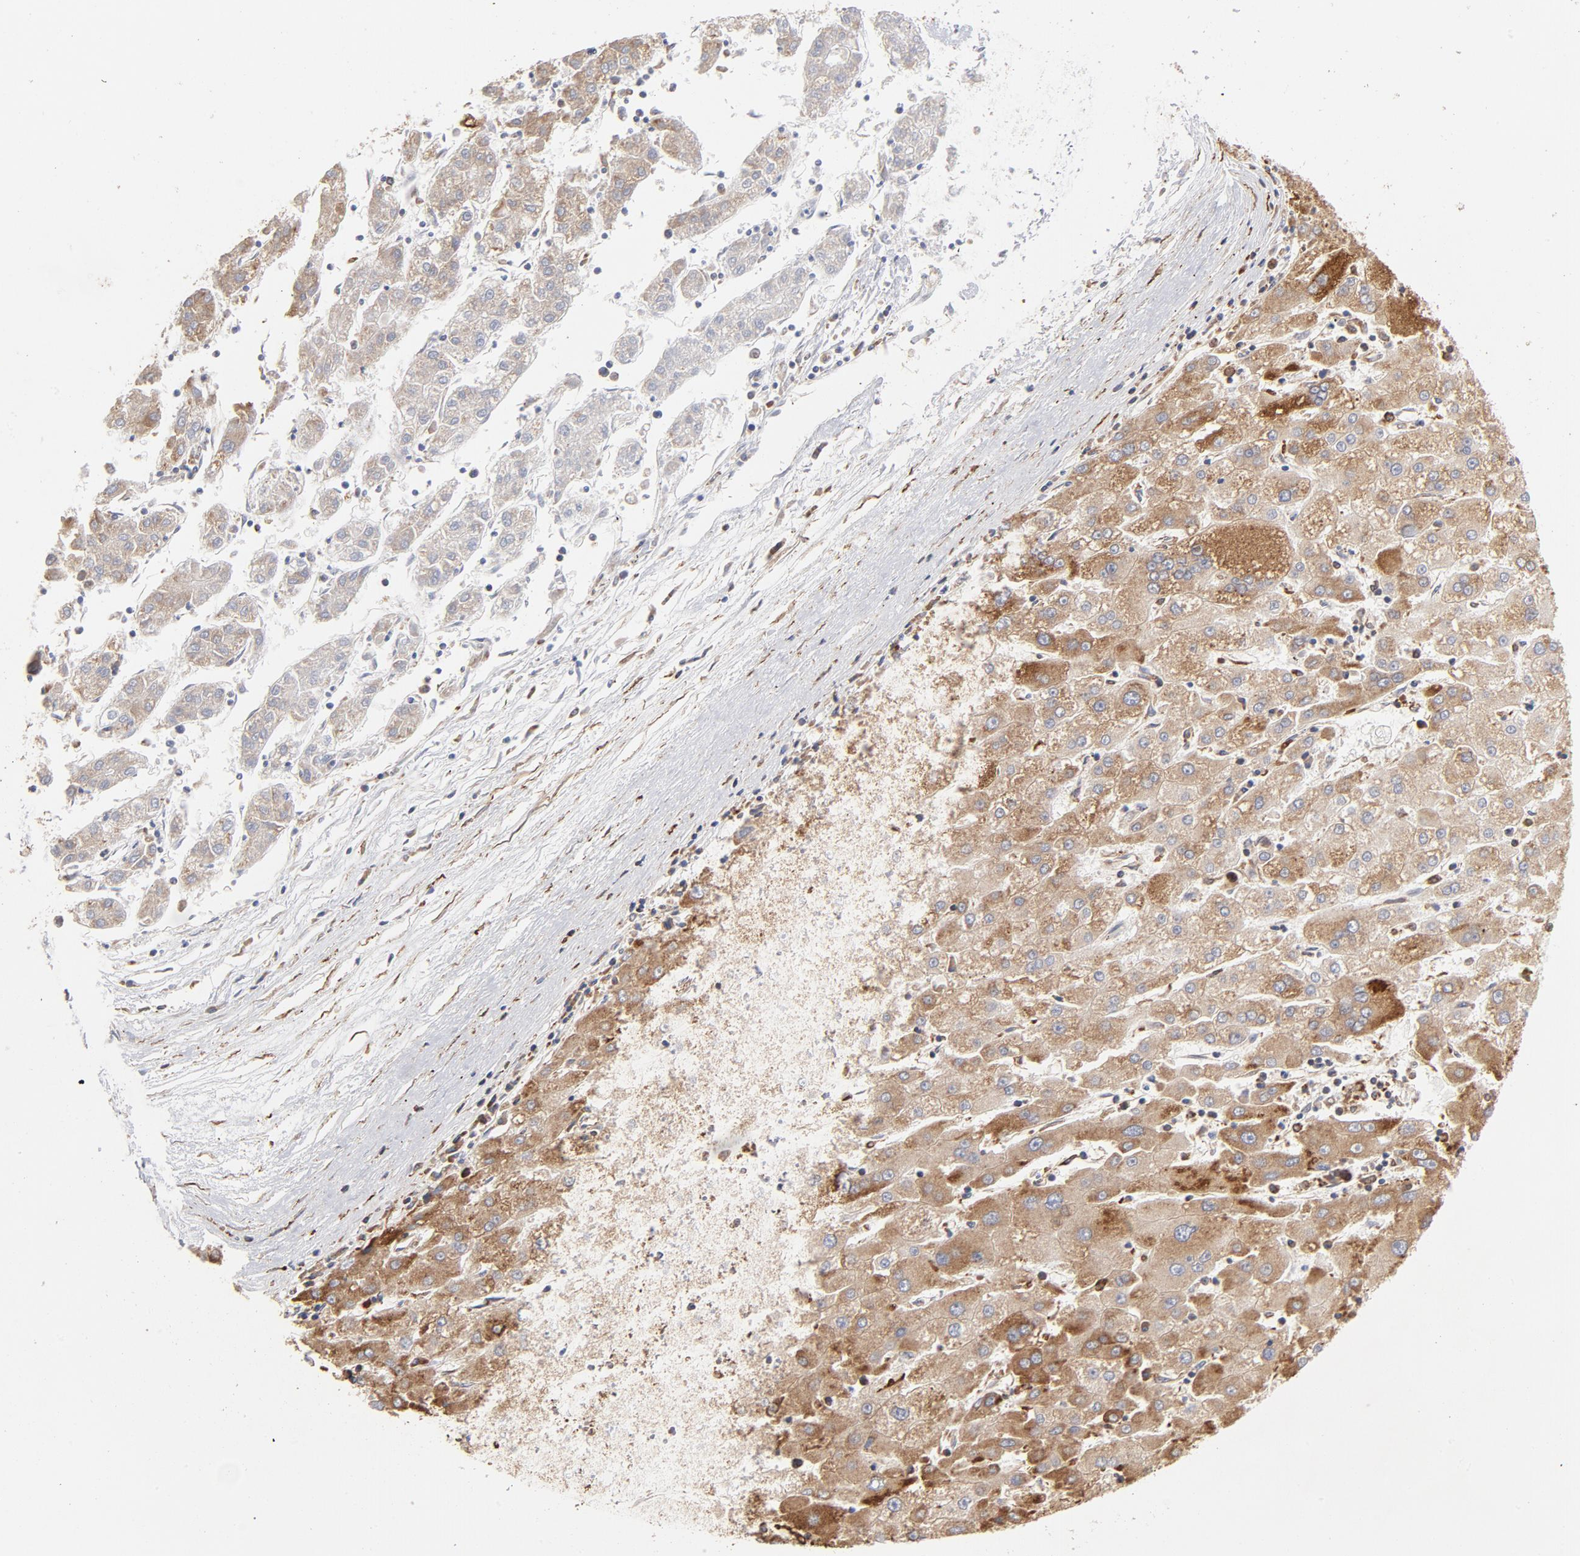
{"staining": {"intensity": "moderate", "quantity": ">75%", "location": "cytoplasmic/membranous"}, "tissue": "liver cancer", "cell_type": "Tumor cells", "image_type": "cancer", "snomed": [{"axis": "morphology", "description": "Carcinoma, Hepatocellular, NOS"}, {"axis": "topography", "description": "Liver"}], "caption": "Human liver cancer stained for a protein (brown) demonstrates moderate cytoplasmic/membranous positive staining in about >75% of tumor cells.", "gene": "CANX", "patient": {"sex": "male", "age": 72}}